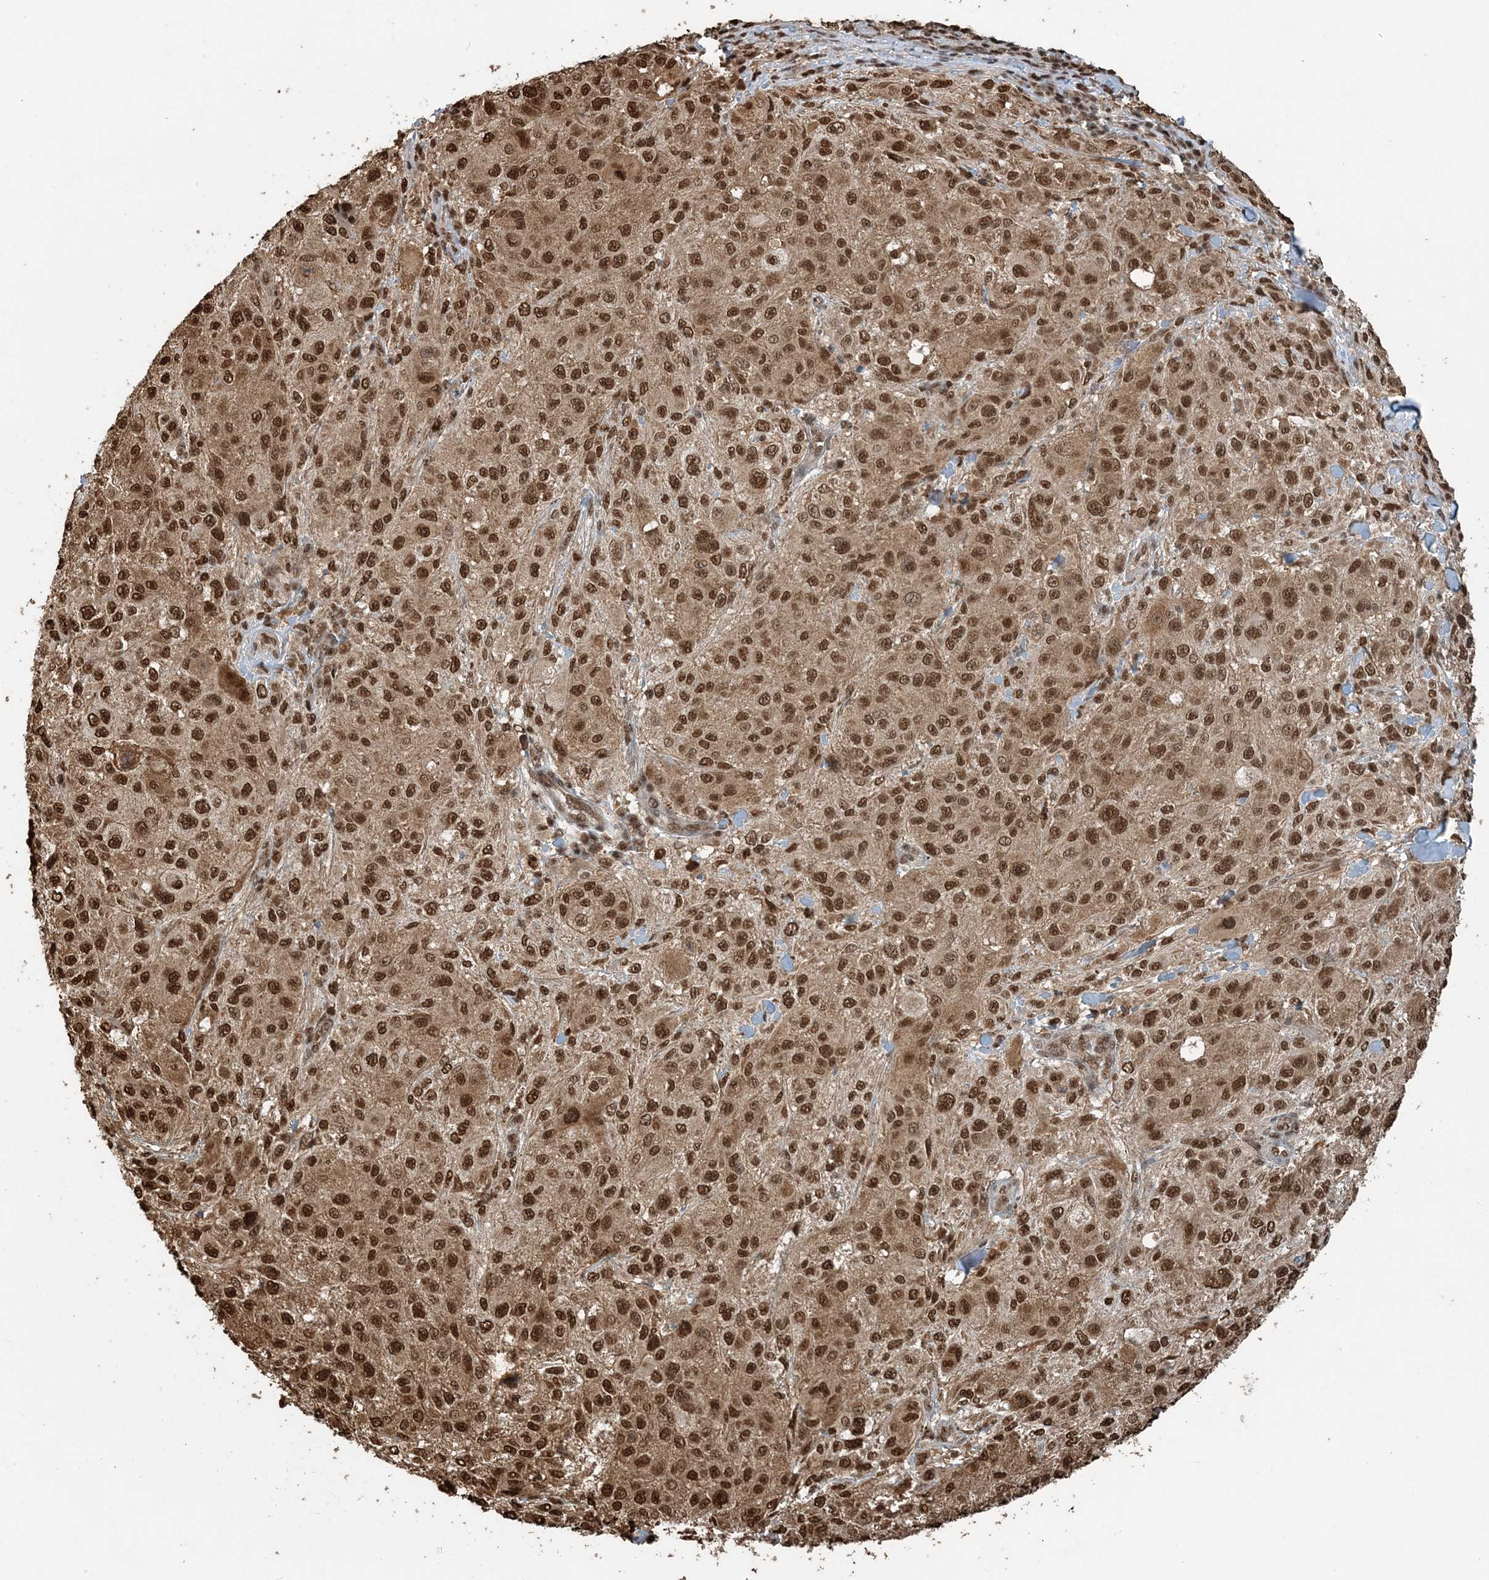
{"staining": {"intensity": "moderate", "quantity": ">75%", "location": "cytoplasmic/membranous,nuclear"}, "tissue": "melanoma", "cell_type": "Tumor cells", "image_type": "cancer", "snomed": [{"axis": "morphology", "description": "Necrosis, NOS"}, {"axis": "morphology", "description": "Malignant melanoma, NOS"}, {"axis": "topography", "description": "Skin"}], "caption": "IHC histopathology image of neoplastic tissue: malignant melanoma stained using immunohistochemistry (IHC) shows medium levels of moderate protein expression localized specifically in the cytoplasmic/membranous and nuclear of tumor cells, appearing as a cytoplasmic/membranous and nuclear brown color.", "gene": "ARHGAP35", "patient": {"sex": "female", "age": 87}}